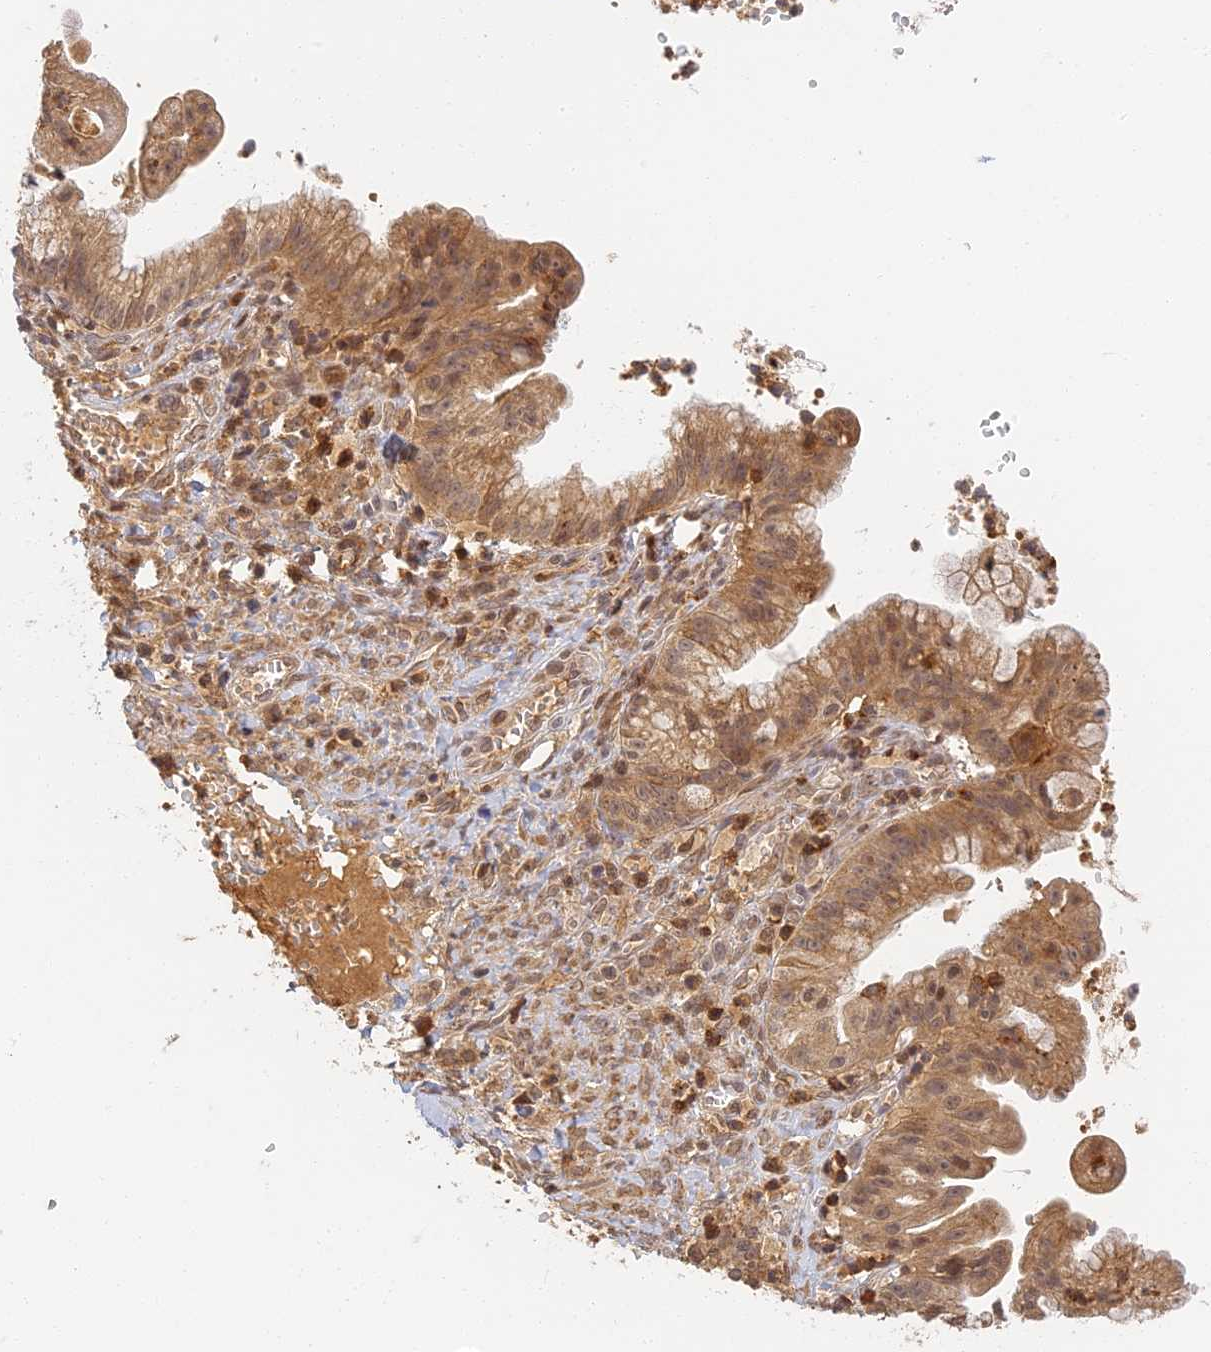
{"staining": {"intensity": "moderate", "quantity": ">75%", "location": "cytoplasmic/membranous"}, "tissue": "ovarian cancer", "cell_type": "Tumor cells", "image_type": "cancer", "snomed": [{"axis": "morphology", "description": "Cystadenocarcinoma, mucinous, NOS"}, {"axis": "topography", "description": "Ovary"}], "caption": "Immunohistochemical staining of ovarian cancer shows medium levels of moderate cytoplasmic/membranous protein expression in approximately >75% of tumor cells.", "gene": "RGL3", "patient": {"sex": "female", "age": 70}}